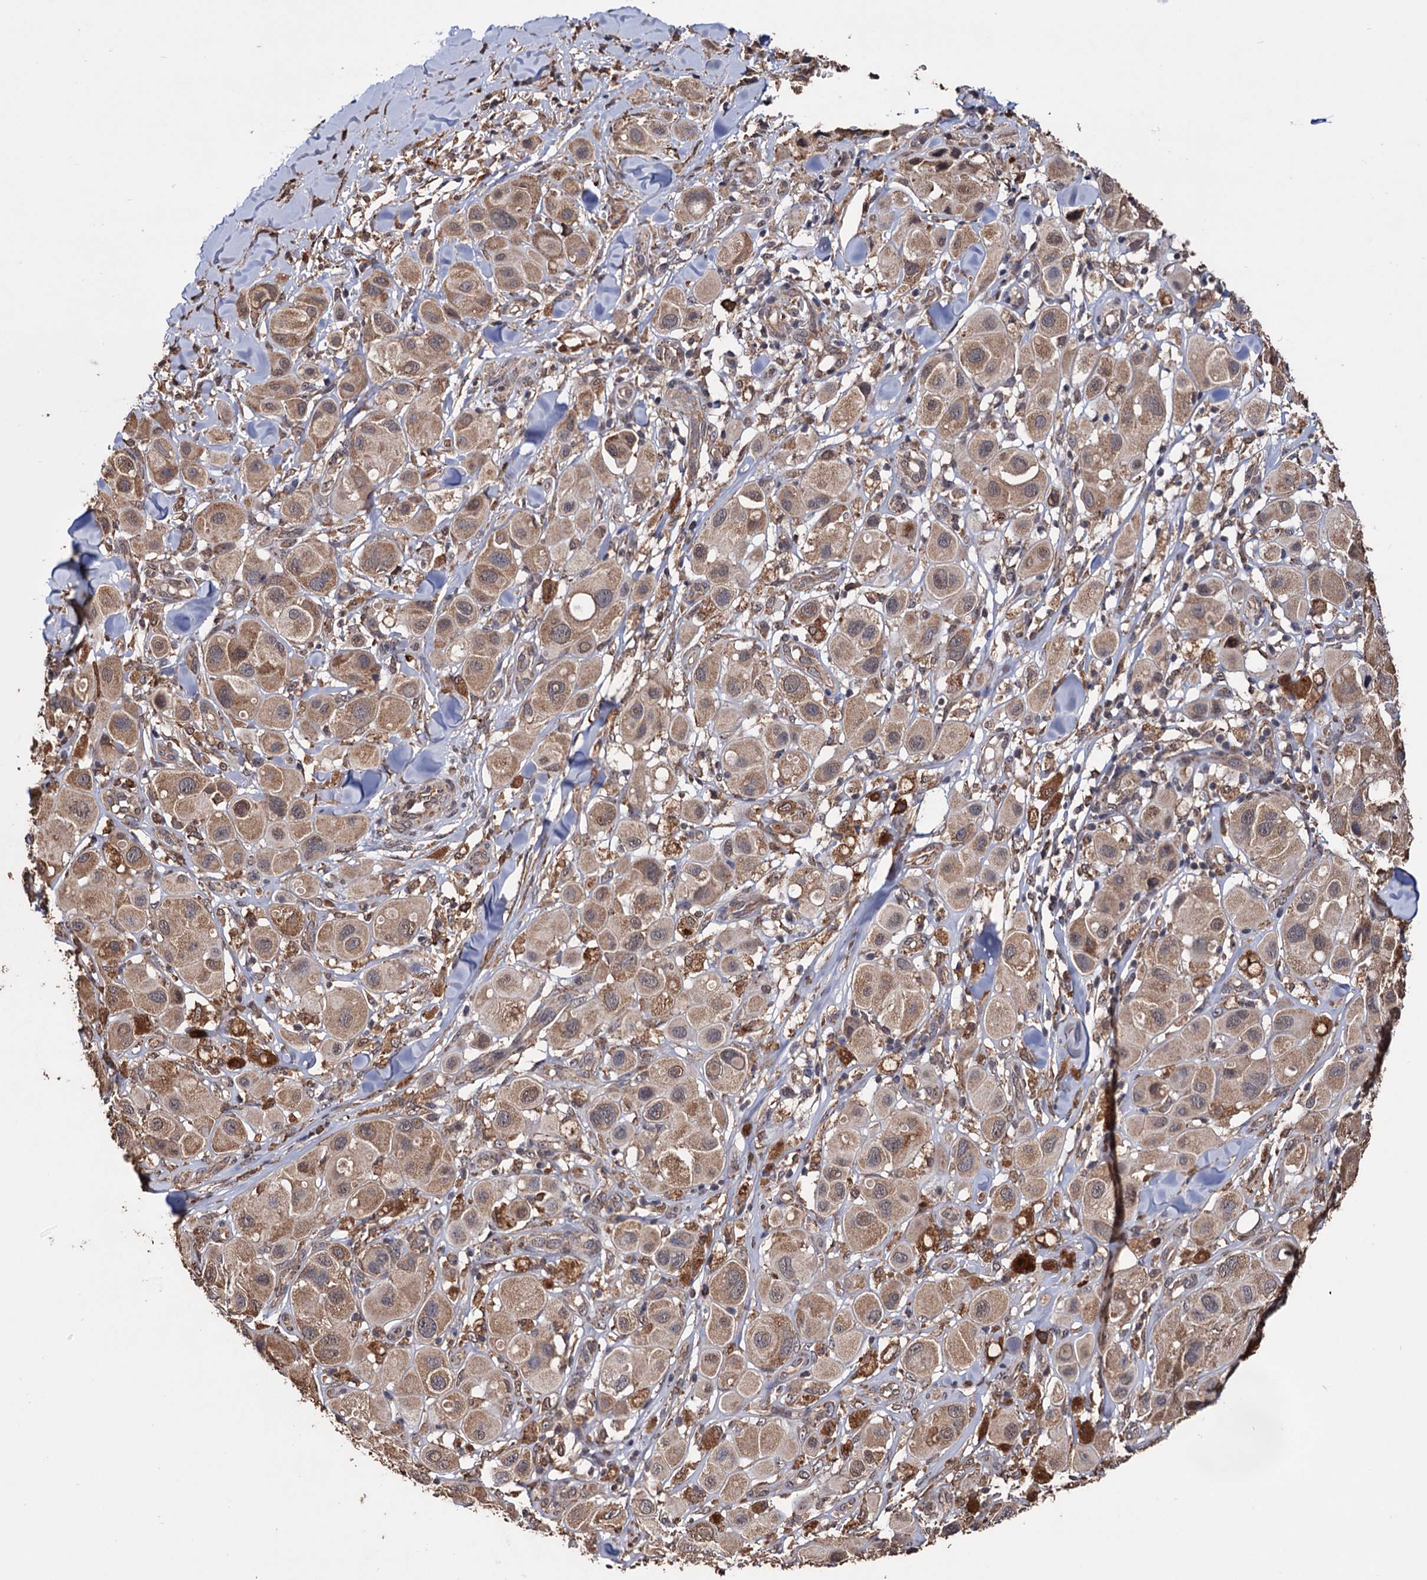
{"staining": {"intensity": "moderate", "quantity": "25%-75%", "location": "cytoplasmic/membranous,nuclear"}, "tissue": "melanoma", "cell_type": "Tumor cells", "image_type": "cancer", "snomed": [{"axis": "morphology", "description": "Malignant melanoma, Metastatic site"}, {"axis": "topography", "description": "Skin"}], "caption": "IHC of human malignant melanoma (metastatic site) reveals medium levels of moderate cytoplasmic/membranous and nuclear staining in approximately 25%-75% of tumor cells.", "gene": "TBC1D12", "patient": {"sex": "male", "age": 41}}